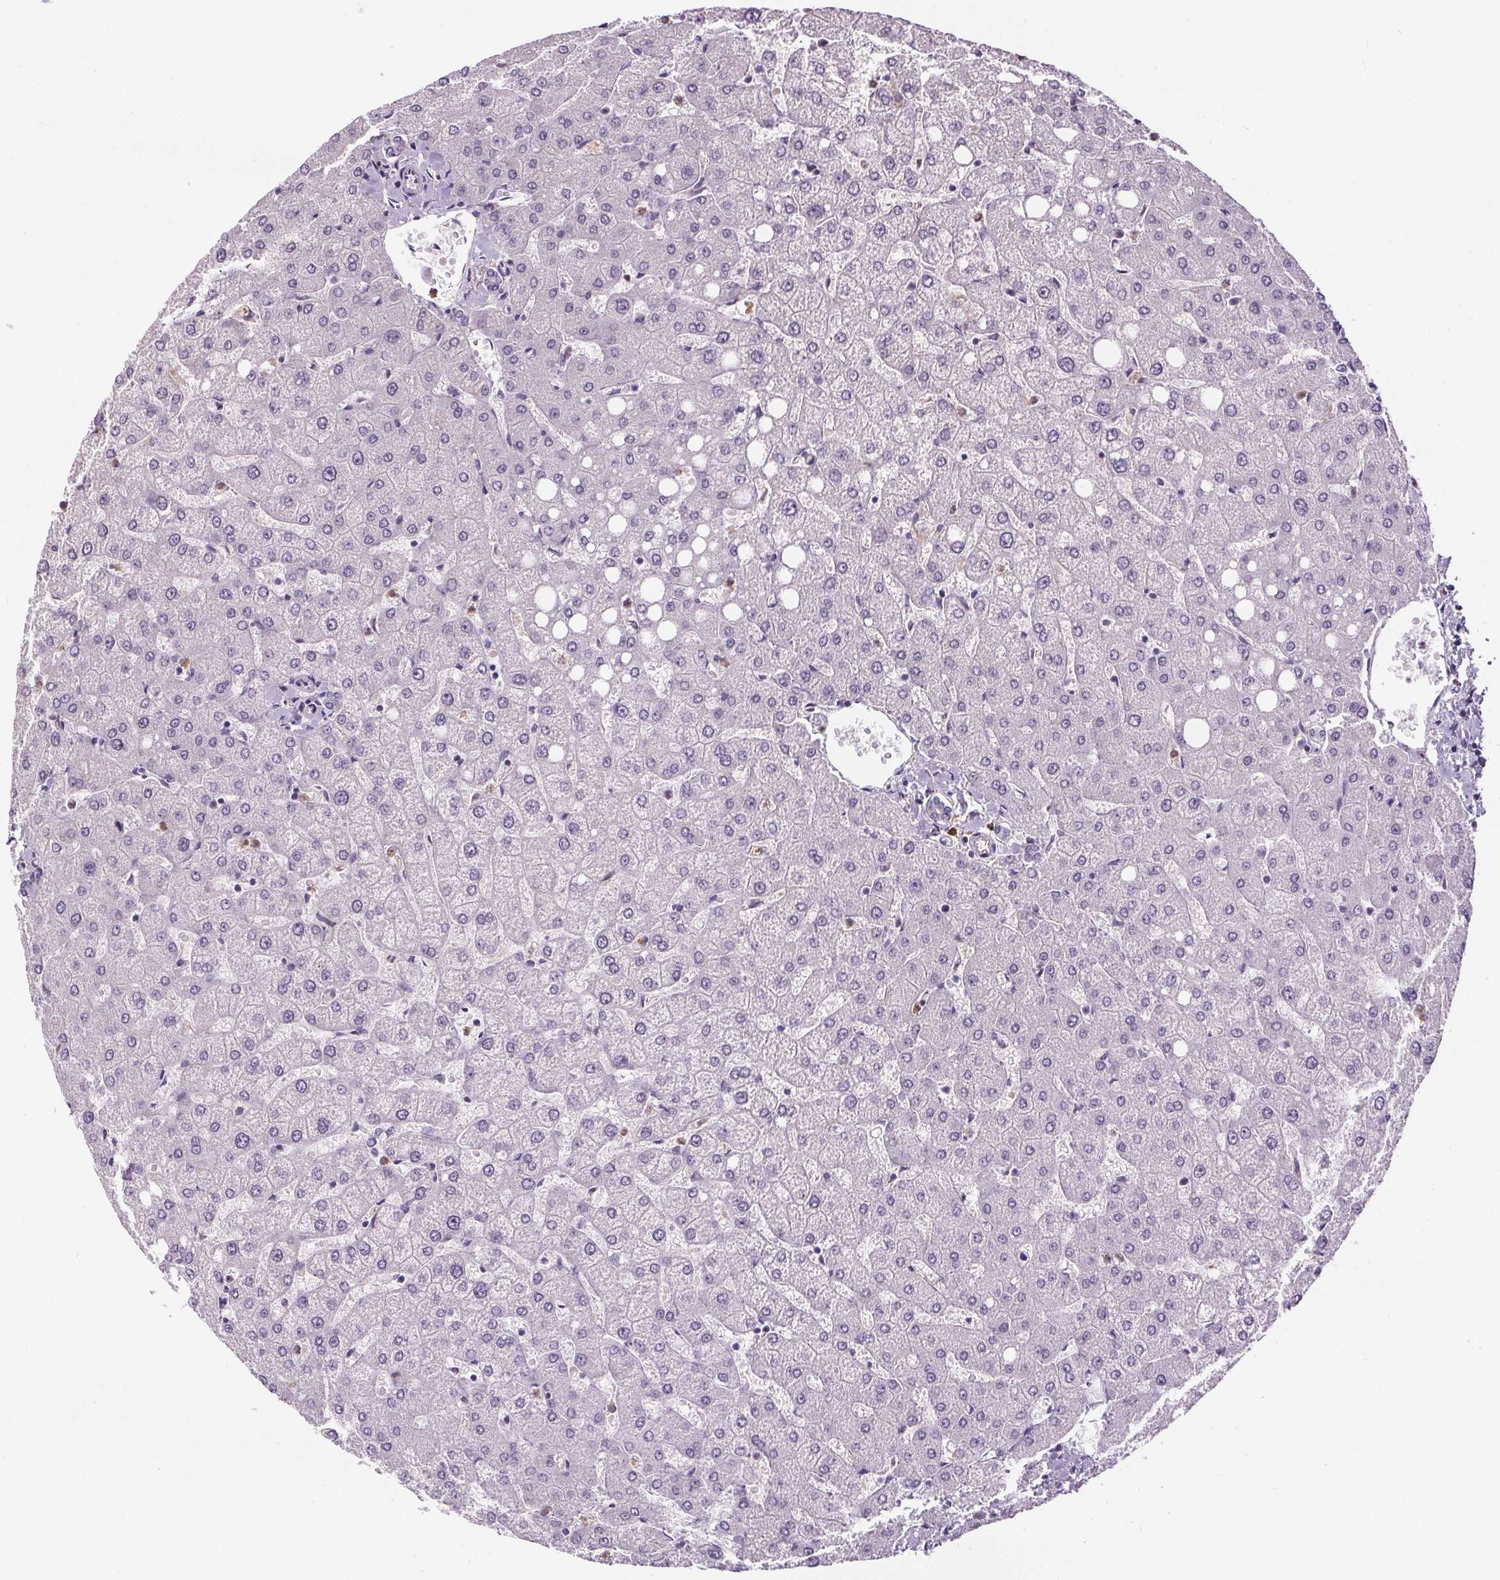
{"staining": {"intensity": "negative", "quantity": "none", "location": "none"}, "tissue": "liver", "cell_type": "Cholangiocytes", "image_type": "normal", "snomed": [{"axis": "morphology", "description": "Normal tissue, NOS"}, {"axis": "topography", "description": "Liver"}], "caption": "The immunohistochemistry micrograph has no significant staining in cholangiocytes of liver.", "gene": "TMEM240", "patient": {"sex": "female", "age": 54}}